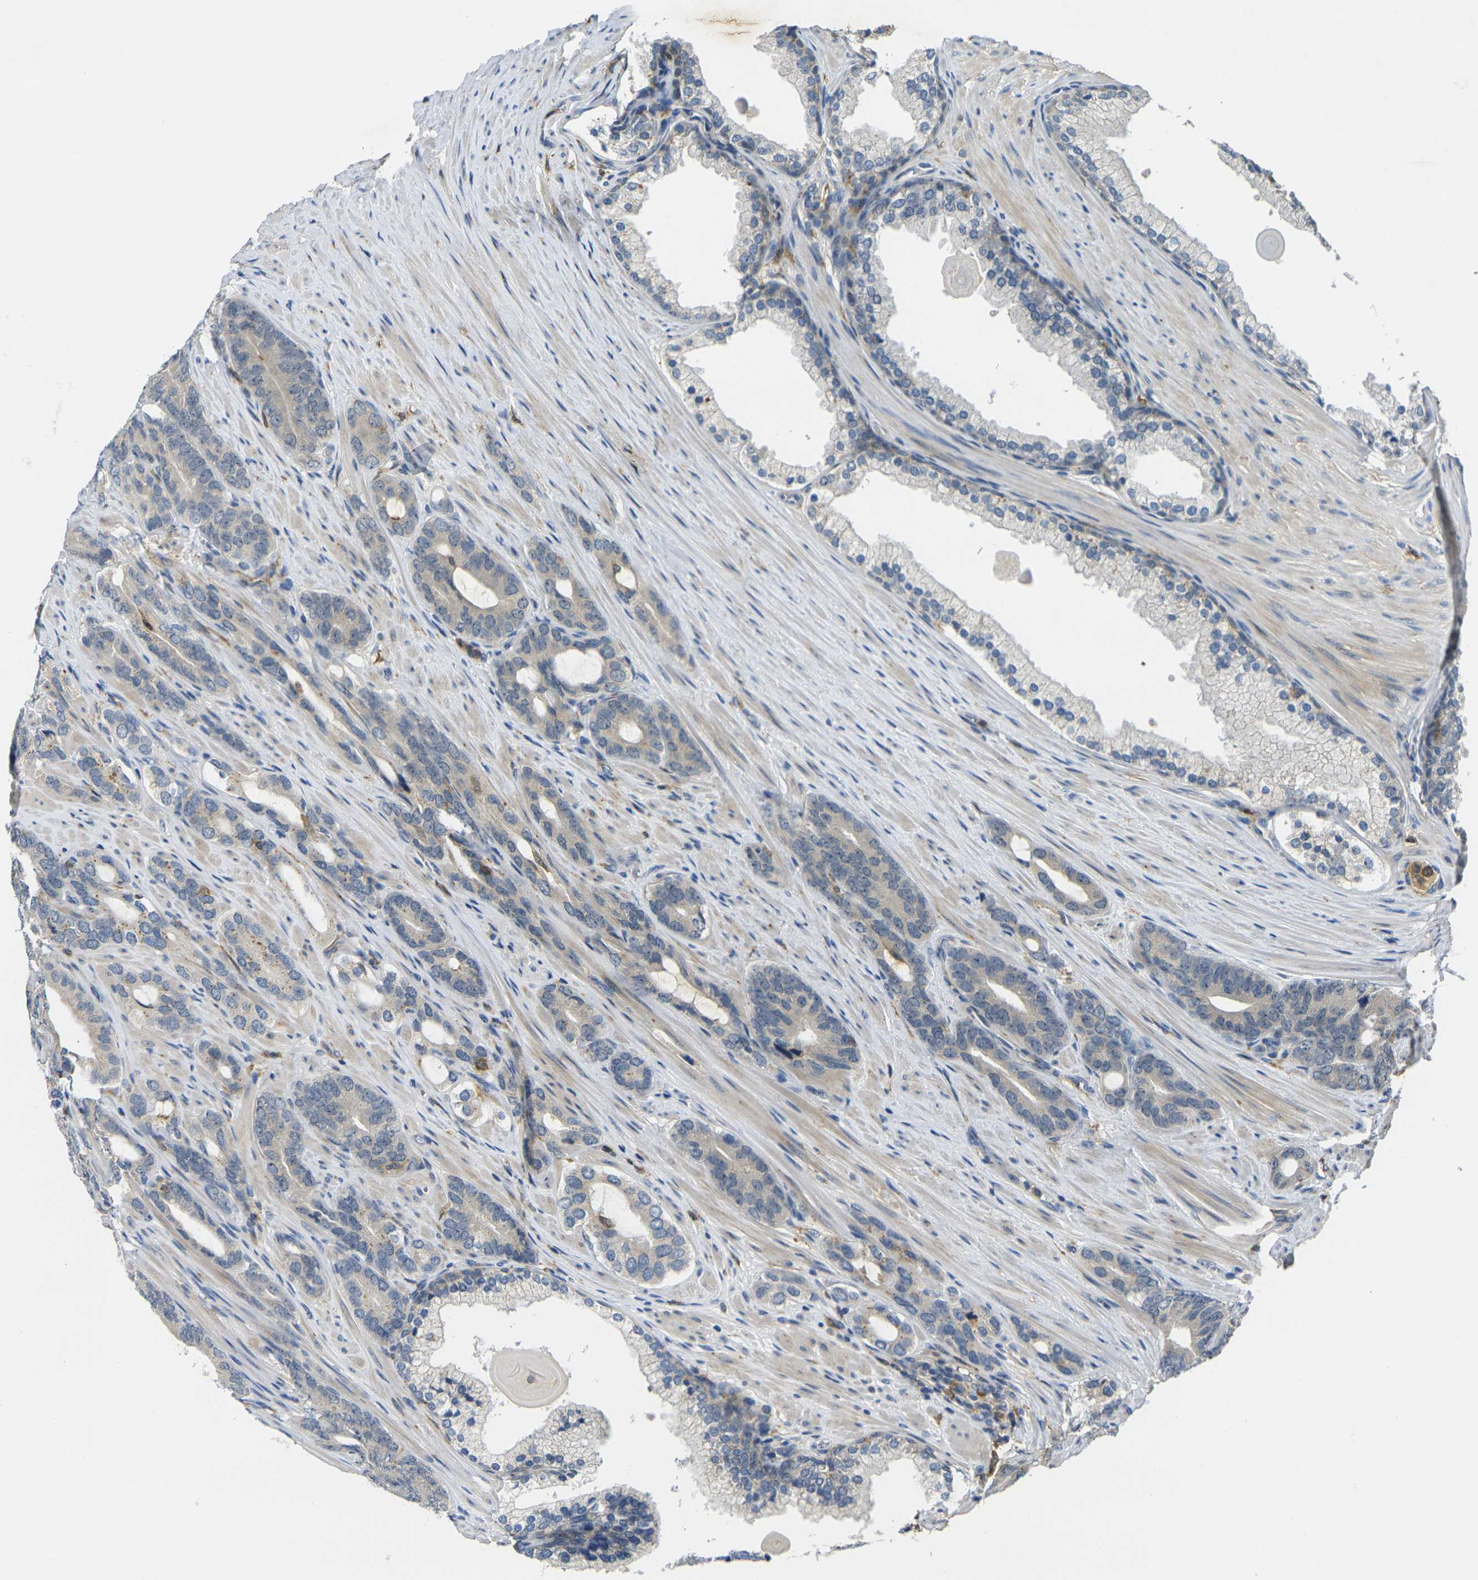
{"staining": {"intensity": "negative", "quantity": "none", "location": "none"}, "tissue": "prostate cancer", "cell_type": "Tumor cells", "image_type": "cancer", "snomed": [{"axis": "morphology", "description": "Adenocarcinoma, Low grade"}, {"axis": "topography", "description": "Prostate"}], "caption": "IHC of prostate adenocarcinoma (low-grade) reveals no positivity in tumor cells.", "gene": "PIGL", "patient": {"sex": "male", "age": 63}}